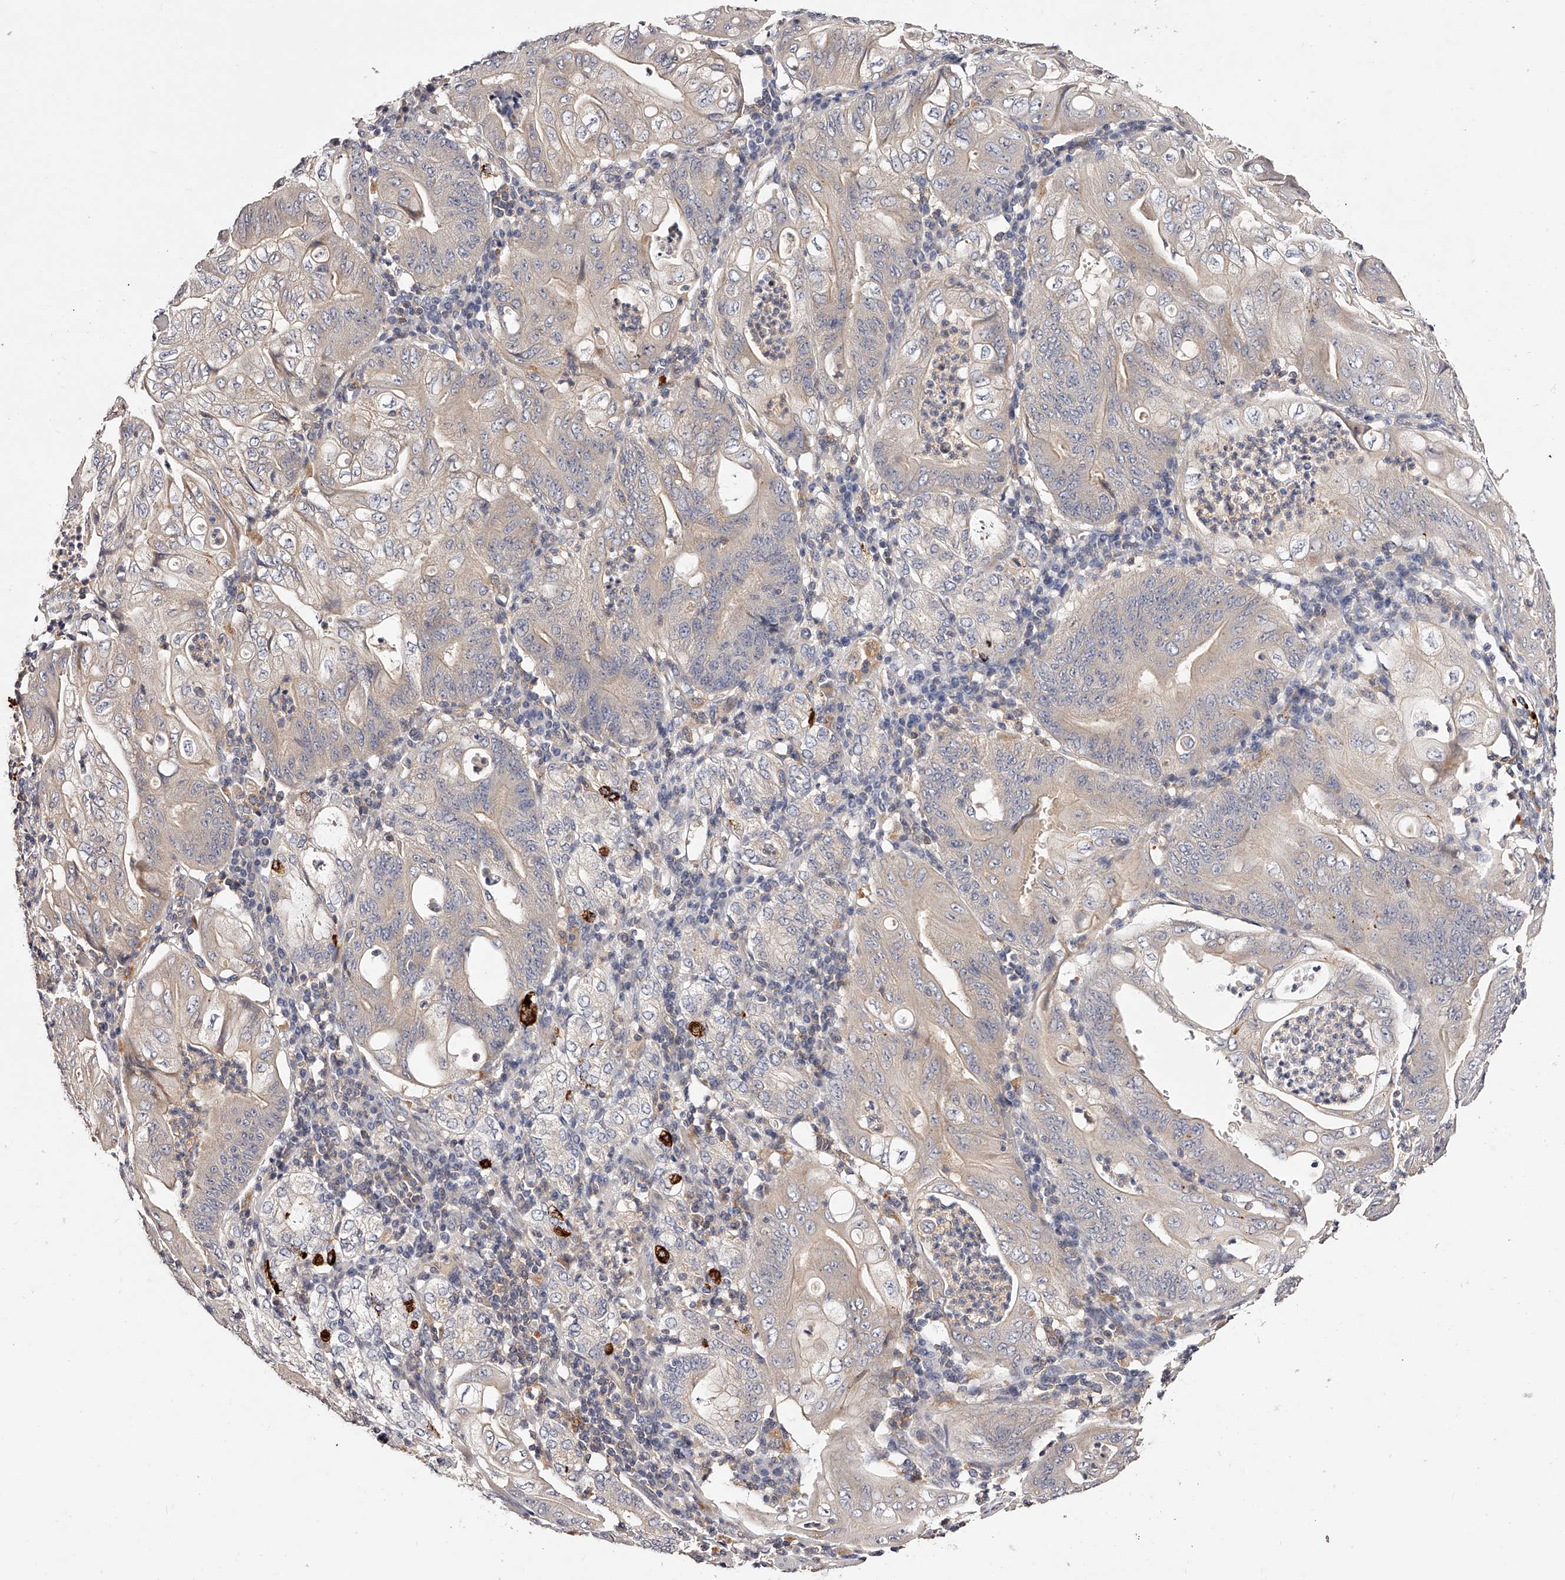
{"staining": {"intensity": "weak", "quantity": "<25%", "location": "cytoplasmic/membranous"}, "tissue": "stomach cancer", "cell_type": "Tumor cells", "image_type": "cancer", "snomed": [{"axis": "morphology", "description": "Adenocarcinoma, NOS"}, {"axis": "topography", "description": "Stomach"}], "caption": "High power microscopy image of an immunohistochemistry photomicrograph of stomach adenocarcinoma, revealing no significant positivity in tumor cells.", "gene": "PHACTR1", "patient": {"sex": "female", "age": 73}}